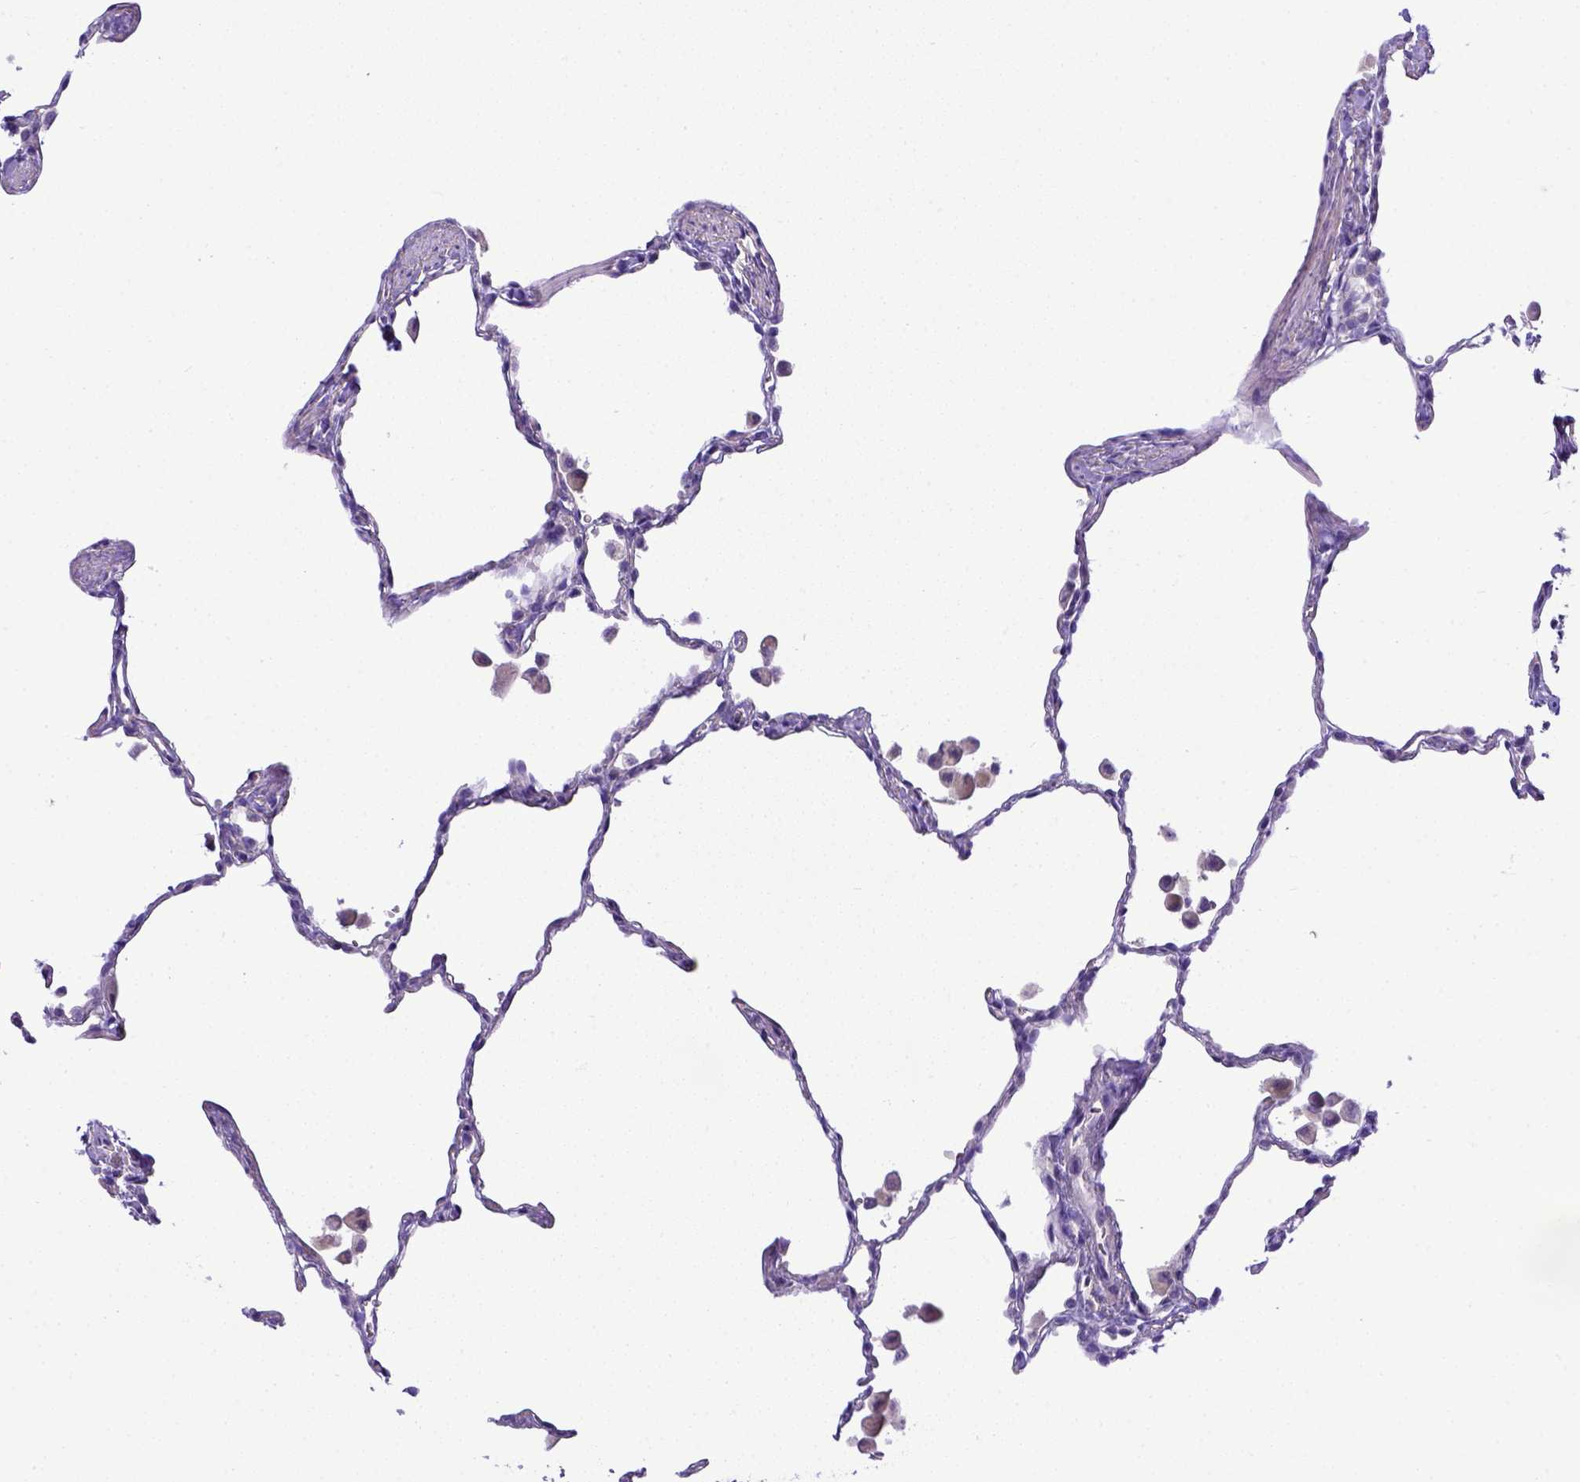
{"staining": {"intensity": "negative", "quantity": "none", "location": "none"}, "tissue": "lung", "cell_type": "Alveolar cells", "image_type": "normal", "snomed": [{"axis": "morphology", "description": "Normal tissue, NOS"}, {"axis": "topography", "description": "Lung"}], "caption": "Immunohistochemistry (IHC) histopathology image of unremarkable lung stained for a protein (brown), which exhibits no positivity in alveolar cells.", "gene": "BTN1A1", "patient": {"sex": "female", "age": 47}}